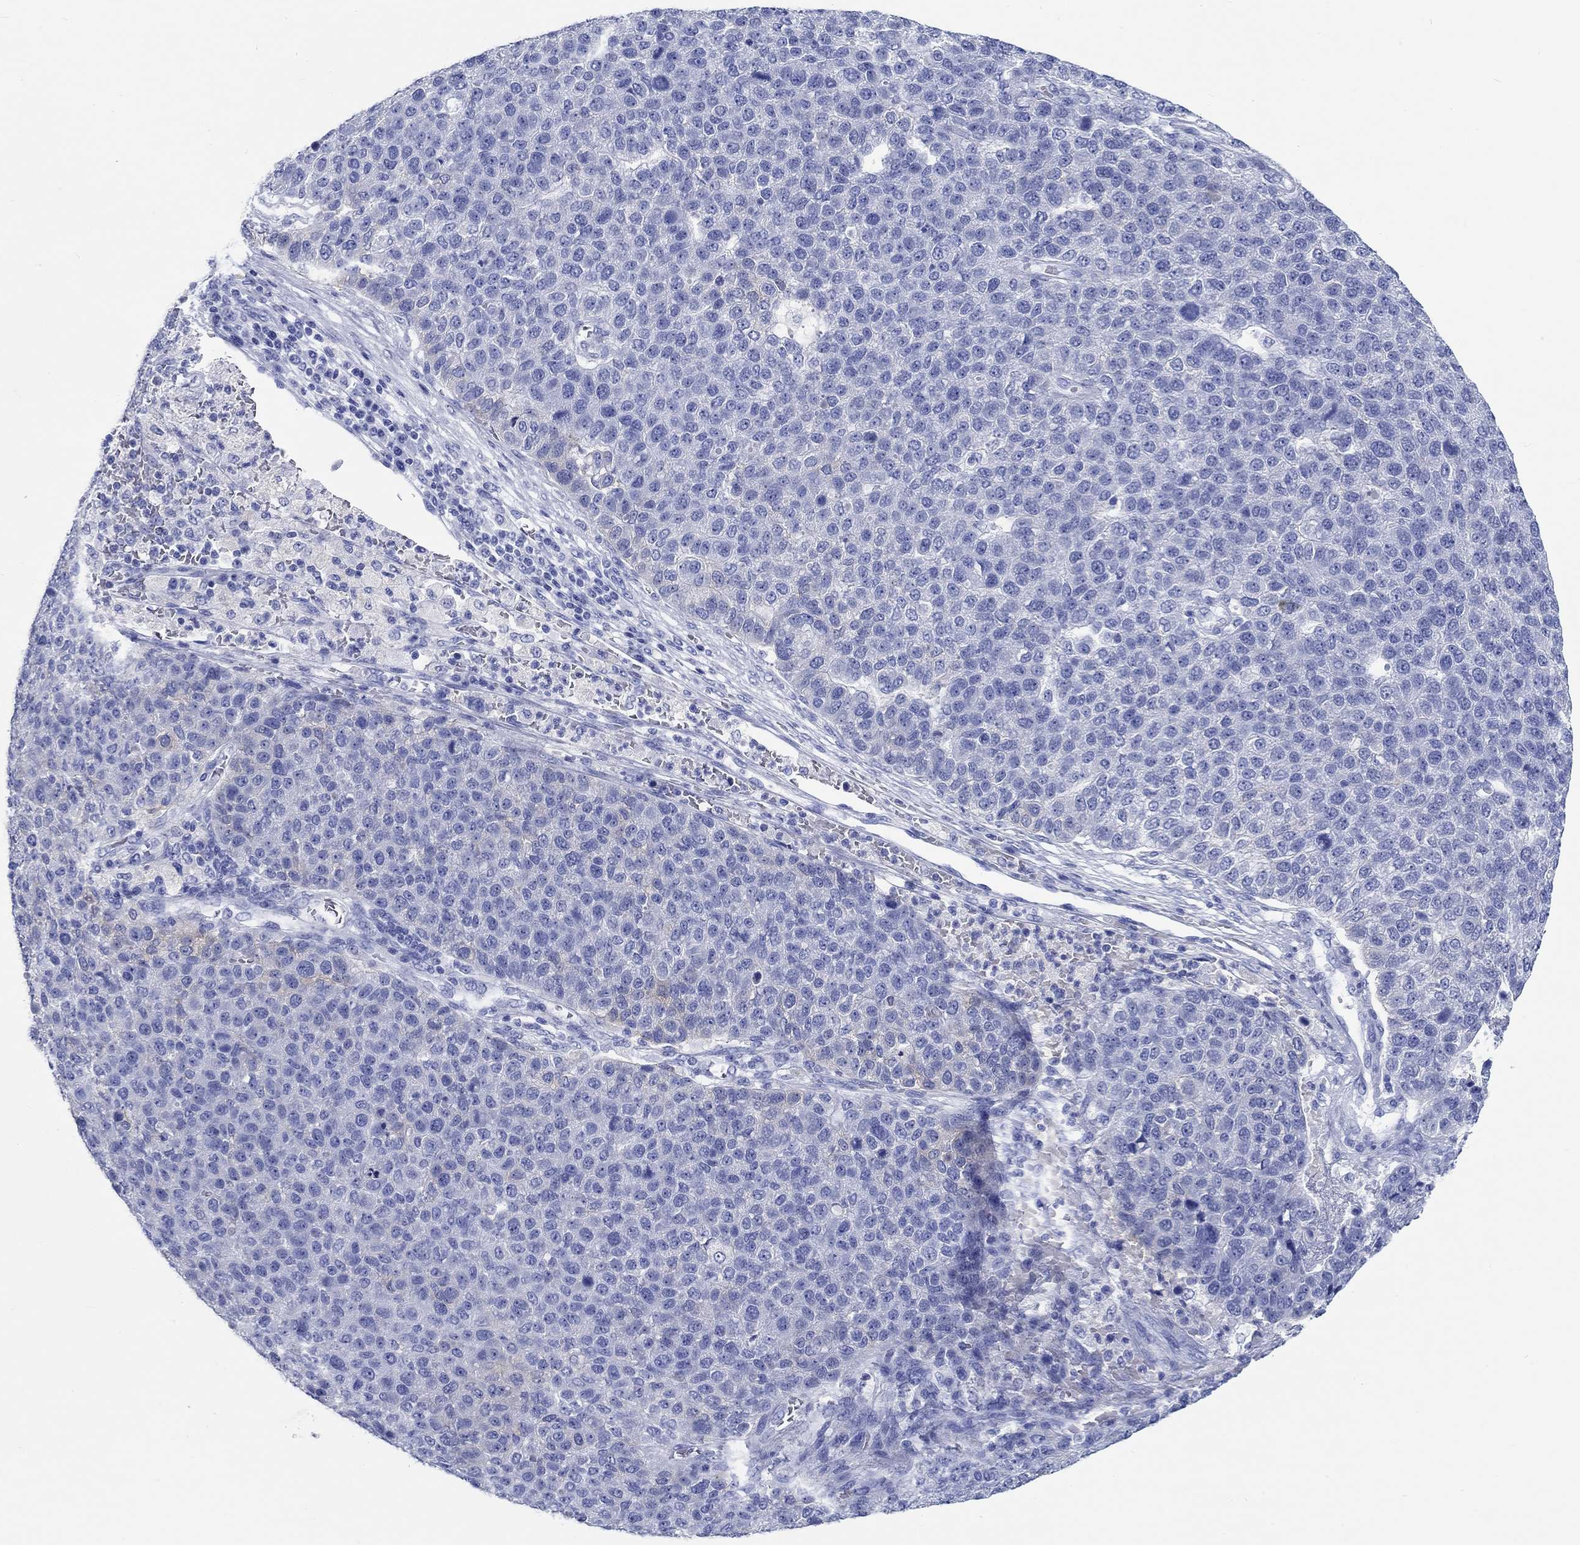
{"staining": {"intensity": "negative", "quantity": "none", "location": "none"}, "tissue": "pancreatic cancer", "cell_type": "Tumor cells", "image_type": "cancer", "snomed": [{"axis": "morphology", "description": "Adenocarcinoma, NOS"}, {"axis": "topography", "description": "Pancreas"}], "caption": "Immunohistochemistry (IHC) image of neoplastic tissue: human adenocarcinoma (pancreatic) stained with DAB (3,3'-diaminobenzidine) exhibits no significant protein positivity in tumor cells.", "gene": "FBXO2", "patient": {"sex": "female", "age": 61}}